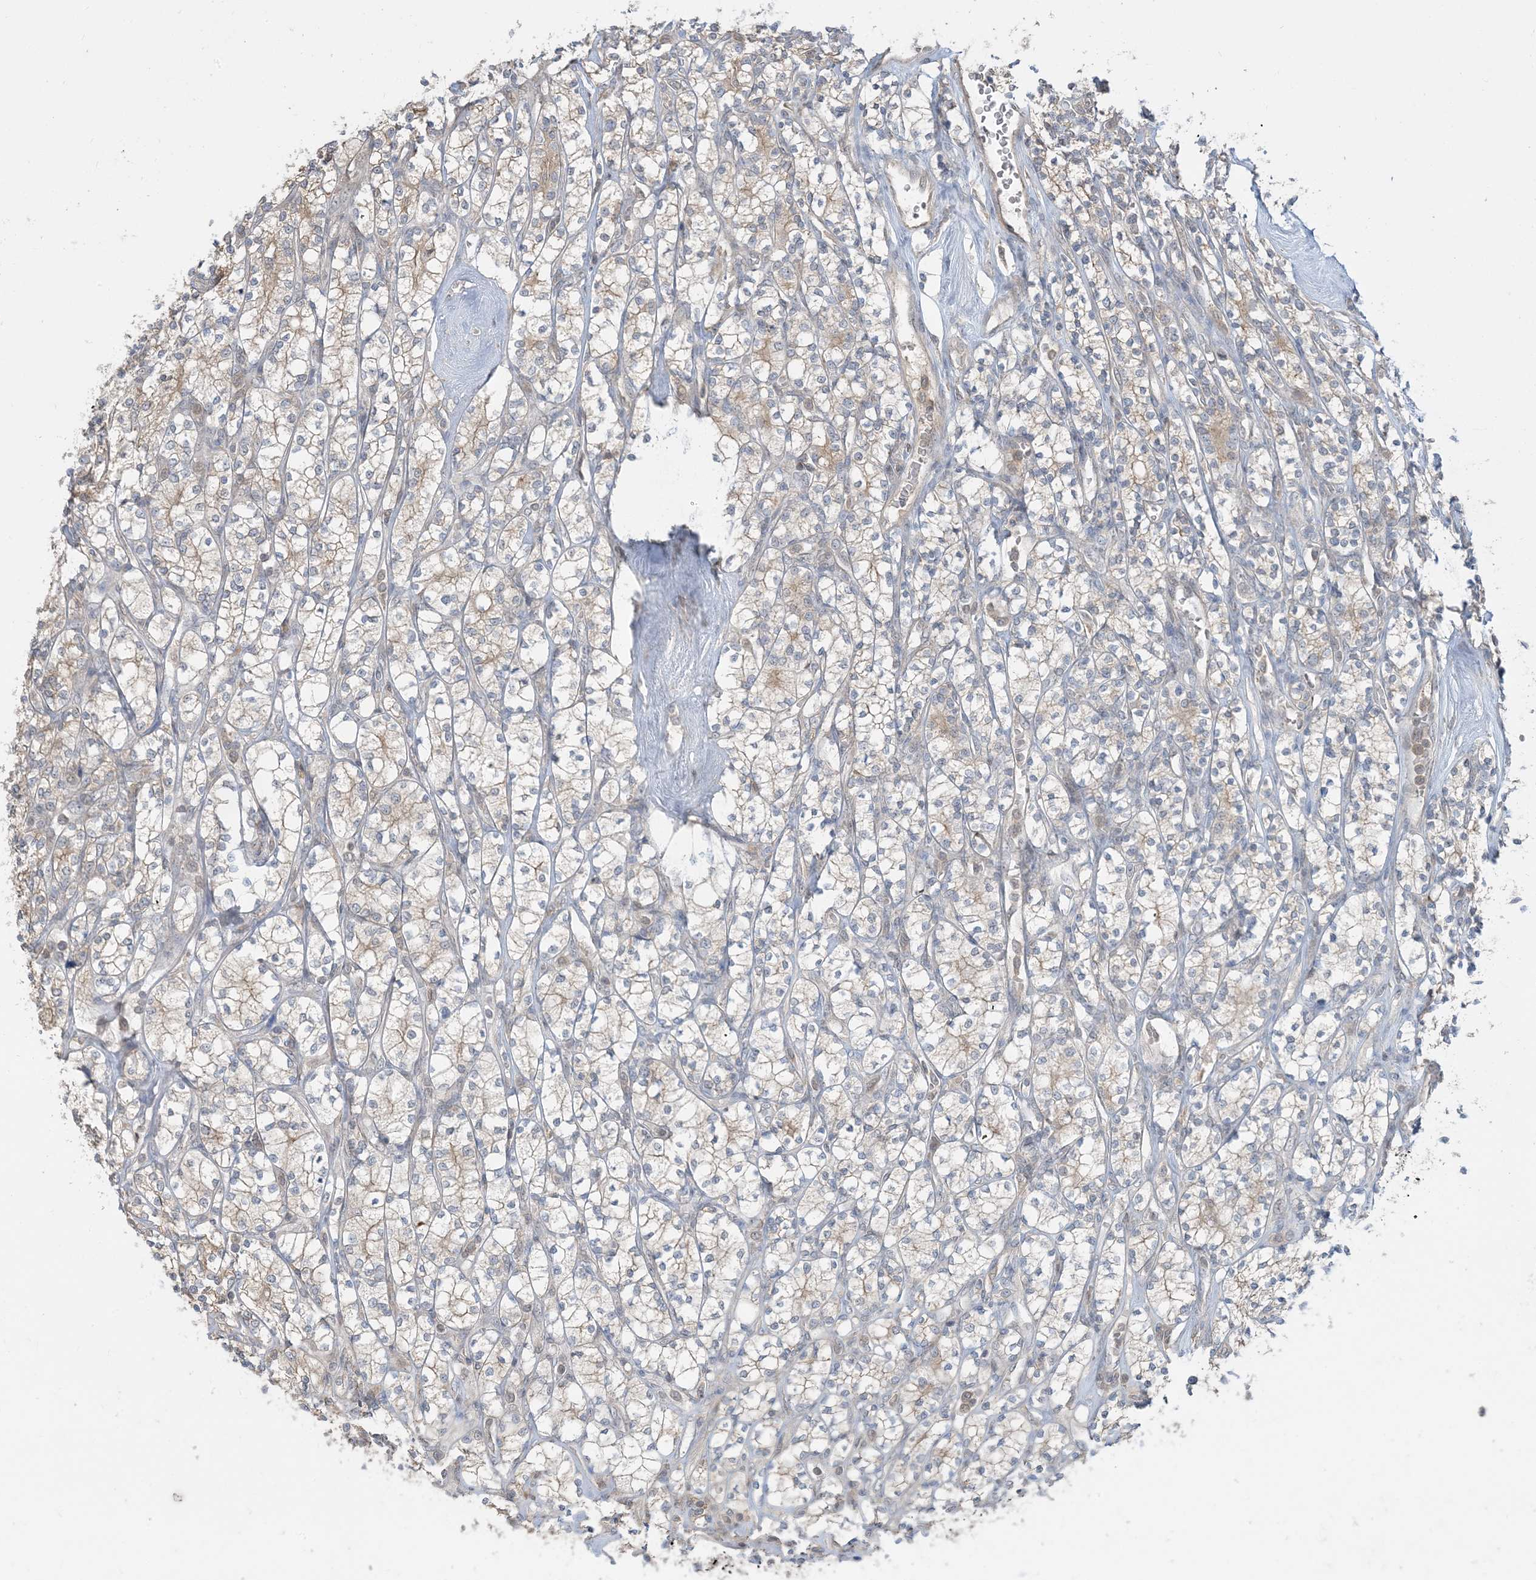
{"staining": {"intensity": "weak", "quantity": "25%-75%", "location": "cytoplasmic/membranous"}, "tissue": "renal cancer", "cell_type": "Tumor cells", "image_type": "cancer", "snomed": [{"axis": "morphology", "description": "Adenocarcinoma, NOS"}, {"axis": "topography", "description": "Kidney"}], "caption": "Adenocarcinoma (renal) stained for a protein shows weak cytoplasmic/membranous positivity in tumor cells.", "gene": "PRRT3", "patient": {"sex": "male", "age": 77}}